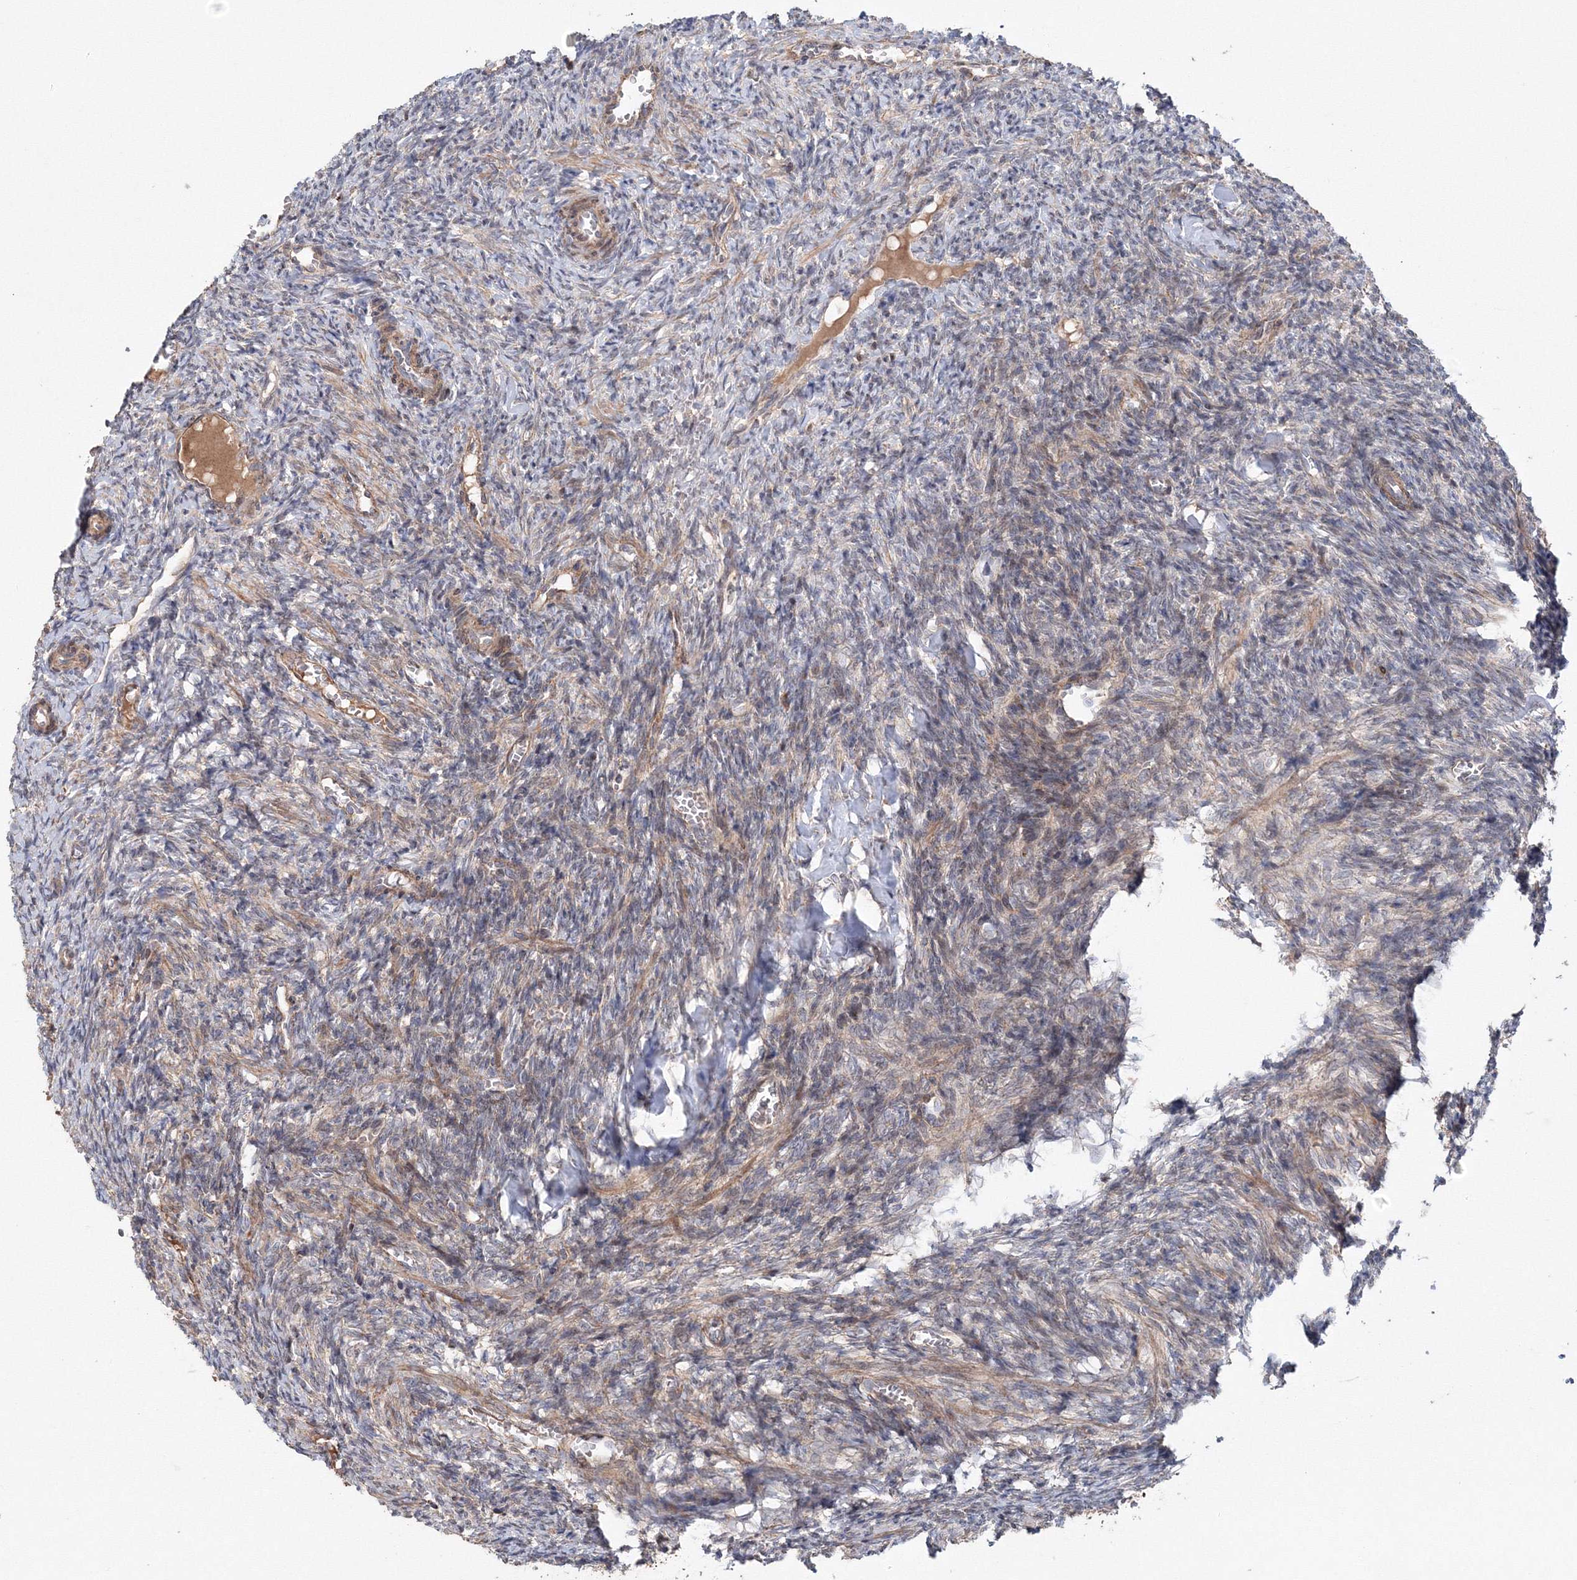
{"staining": {"intensity": "moderate", "quantity": "<25%", "location": "cytoplasmic/membranous"}, "tissue": "ovary", "cell_type": "Ovarian stroma cells", "image_type": "normal", "snomed": [{"axis": "morphology", "description": "Normal tissue, NOS"}, {"axis": "topography", "description": "Ovary"}], "caption": "The image shows staining of unremarkable ovary, revealing moderate cytoplasmic/membranous protein staining (brown color) within ovarian stroma cells.", "gene": "NOA1", "patient": {"sex": "female", "age": 27}}